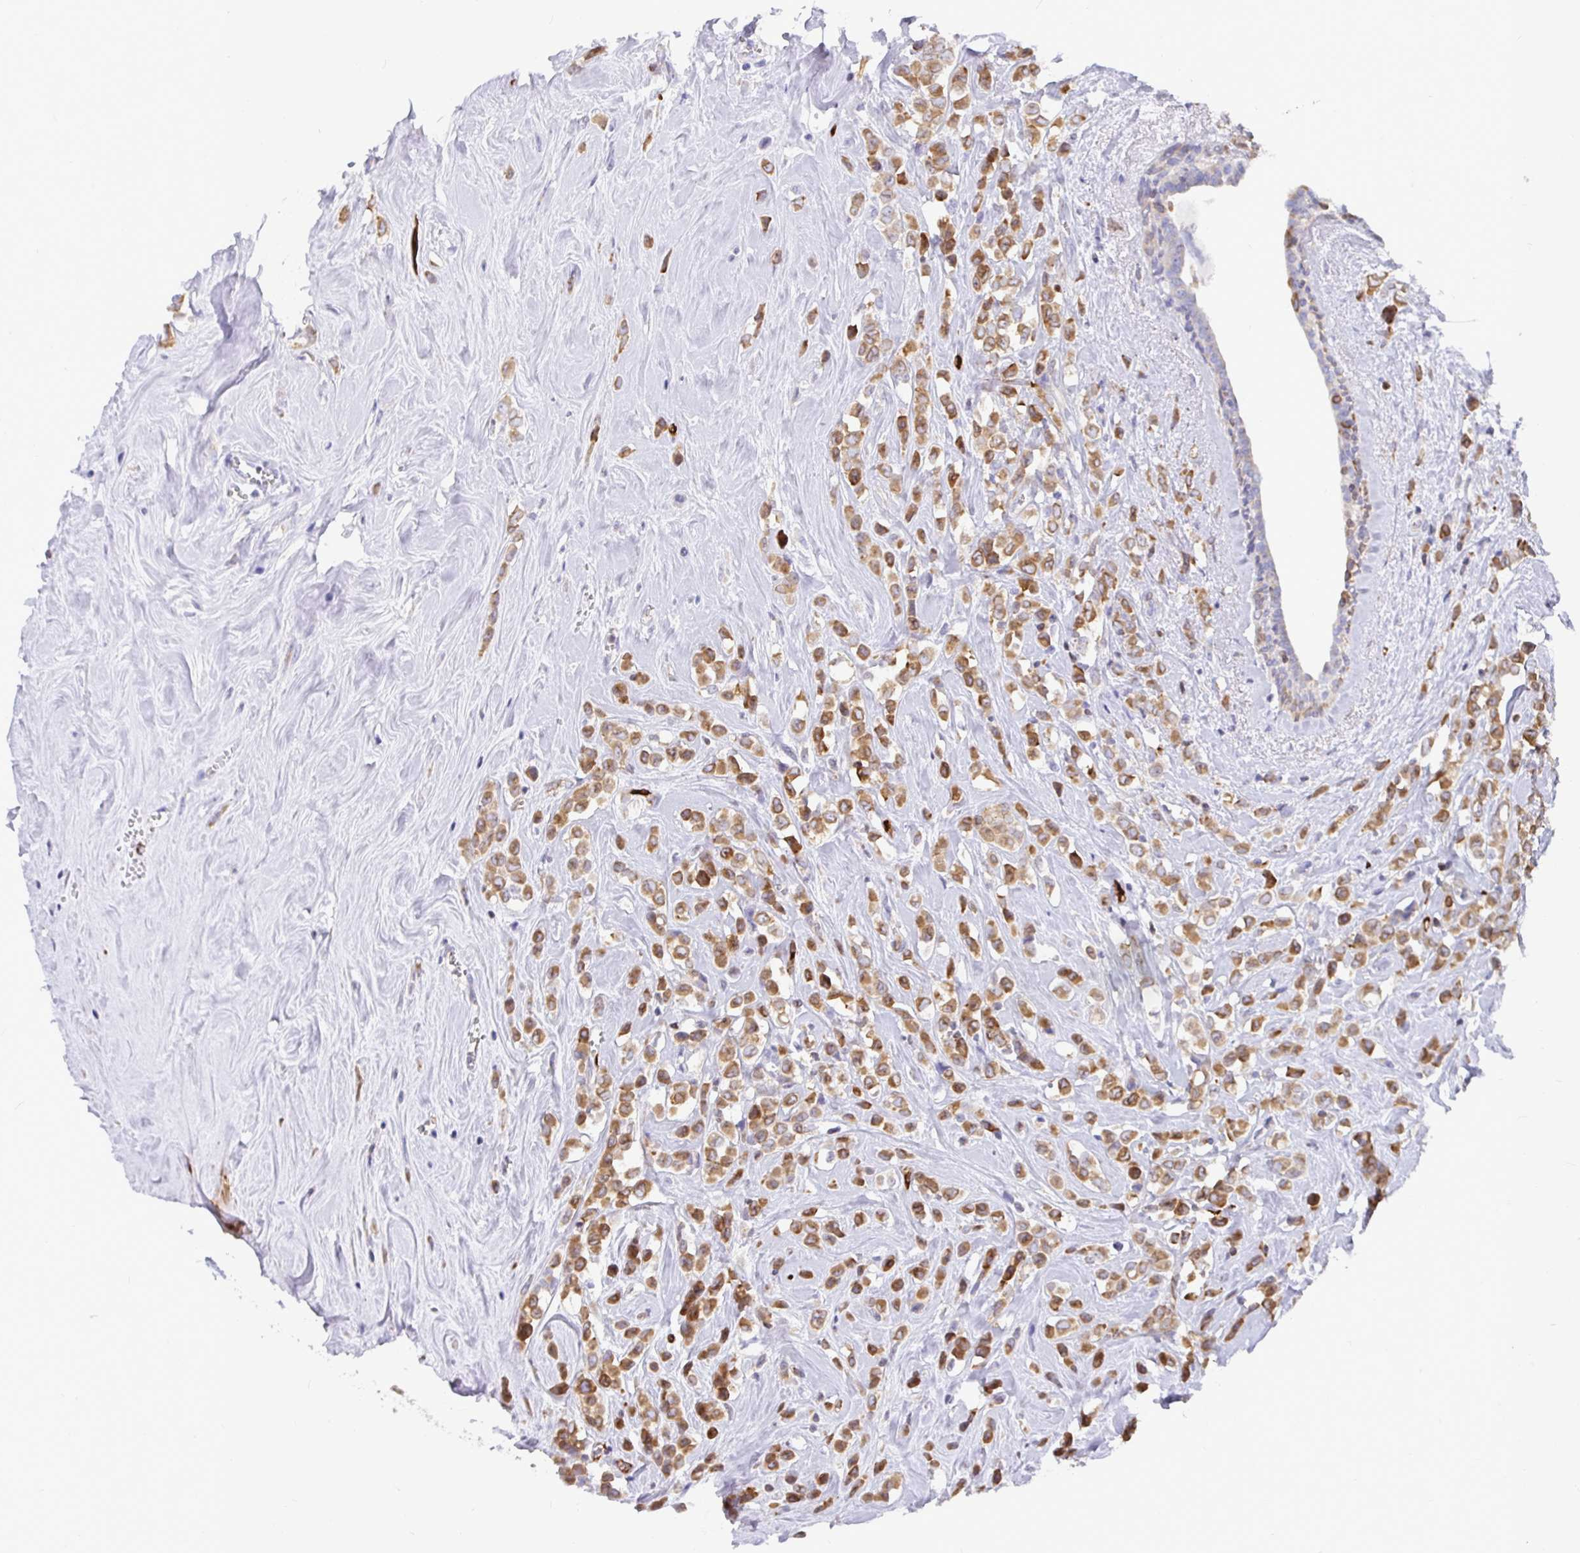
{"staining": {"intensity": "moderate", "quantity": ">75%", "location": "cytoplasmic/membranous"}, "tissue": "breast cancer", "cell_type": "Tumor cells", "image_type": "cancer", "snomed": [{"axis": "morphology", "description": "Duct carcinoma"}, {"axis": "topography", "description": "Breast"}], "caption": "The photomicrograph exhibits staining of invasive ductal carcinoma (breast), revealing moderate cytoplasmic/membranous protein expression (brown color) within tumor cells.", "gene": "TP53I11", "patient": {"sex": "female", "age": 80}}